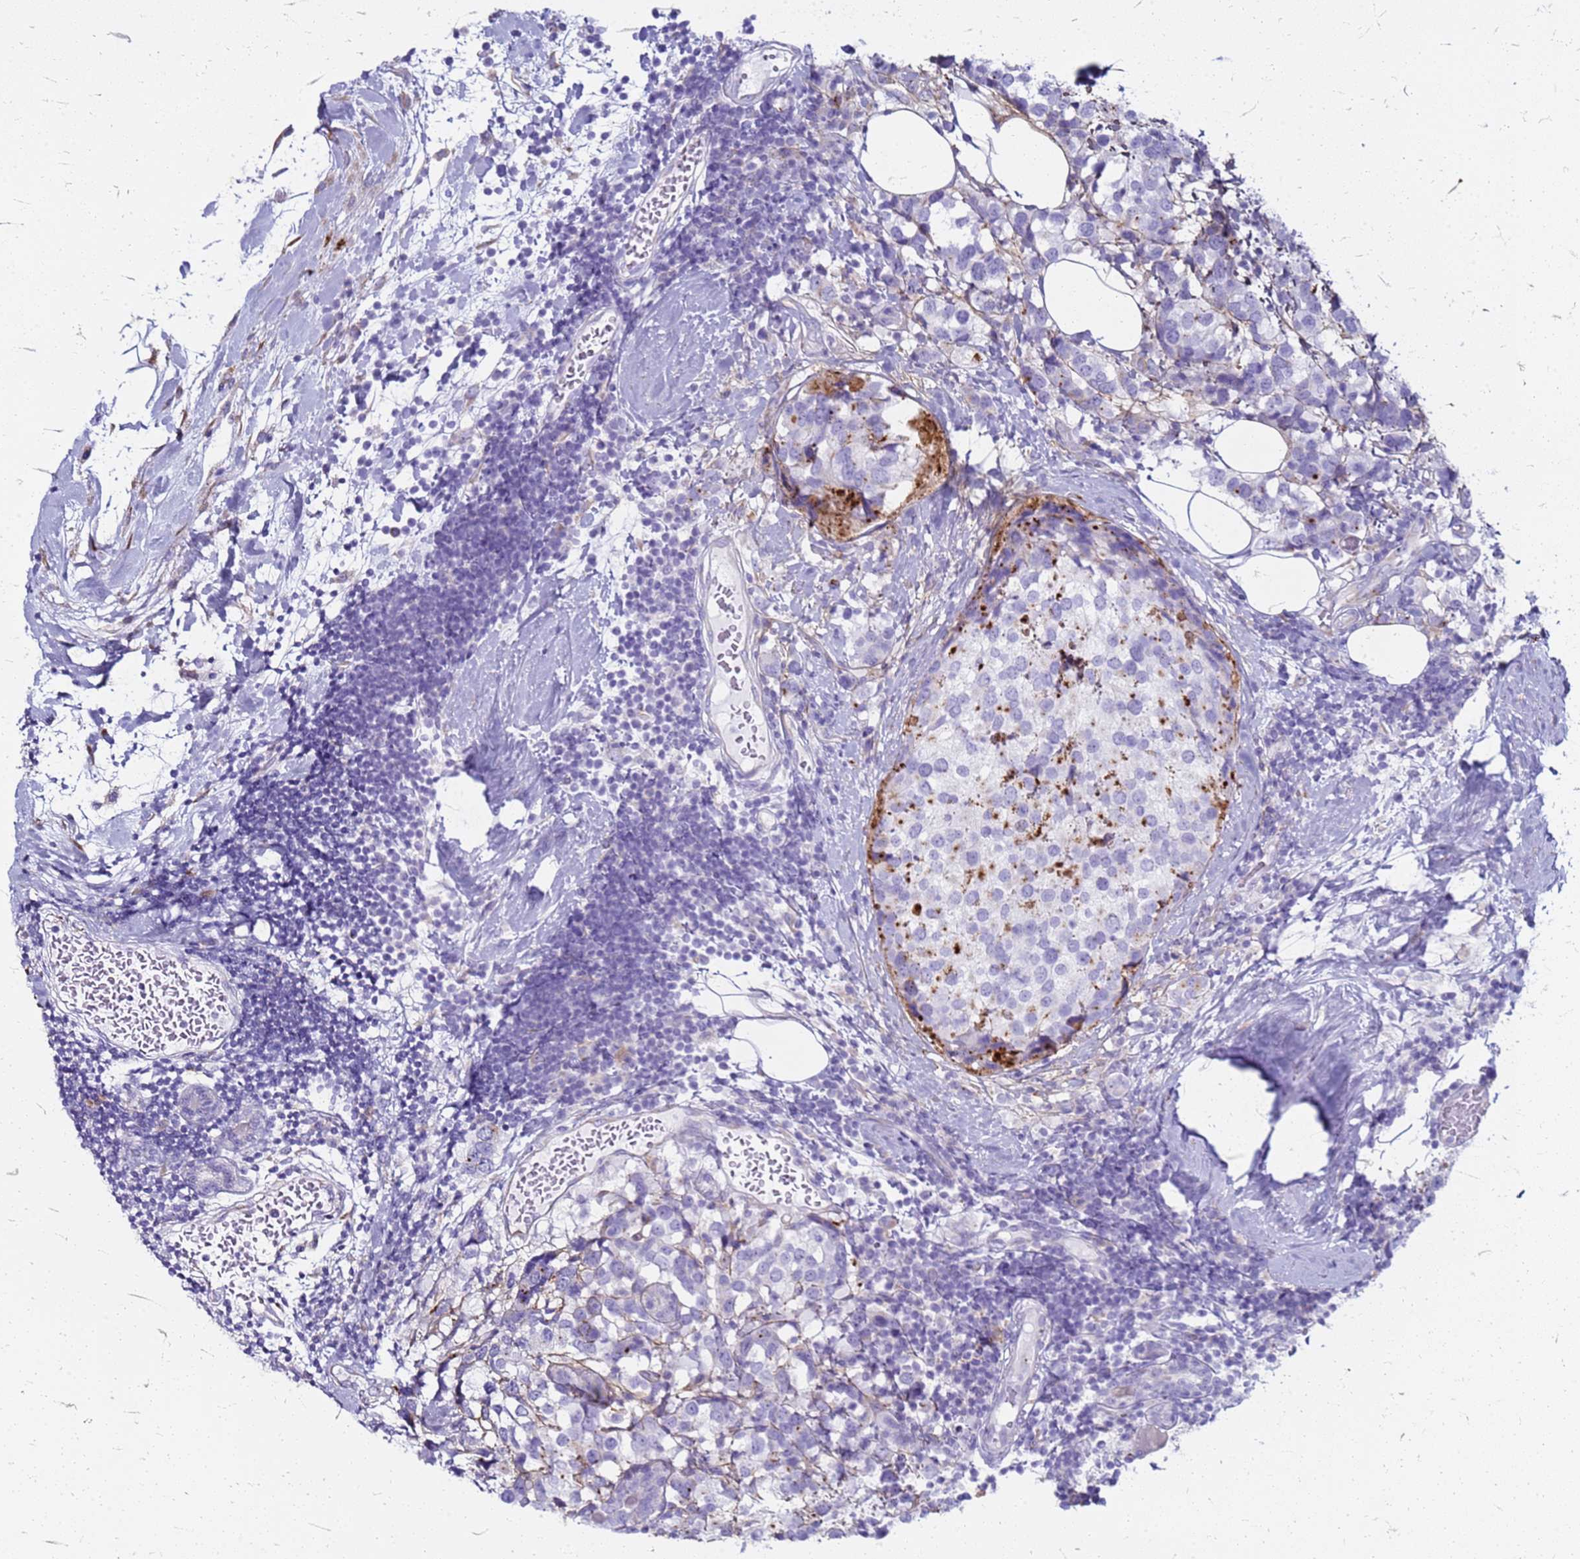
{"staining": {"intensity": "negative", "quantity": "none", "location": "none"}, "tissue": "breast cancer", "cell_type": "Tumor cells", "image_type": "cancer", "snomed": [{"axis": "morphology", "description": "Lobular carcinoma"}, {"axis": "topography", "description": "Breast"}], "caption": "Micrograph shows no significant protein staining in tumor cells of breast cancer (lobular carcinoma).", "gene": "PDK3", "patient": {"sex": "female", "age": 59}}